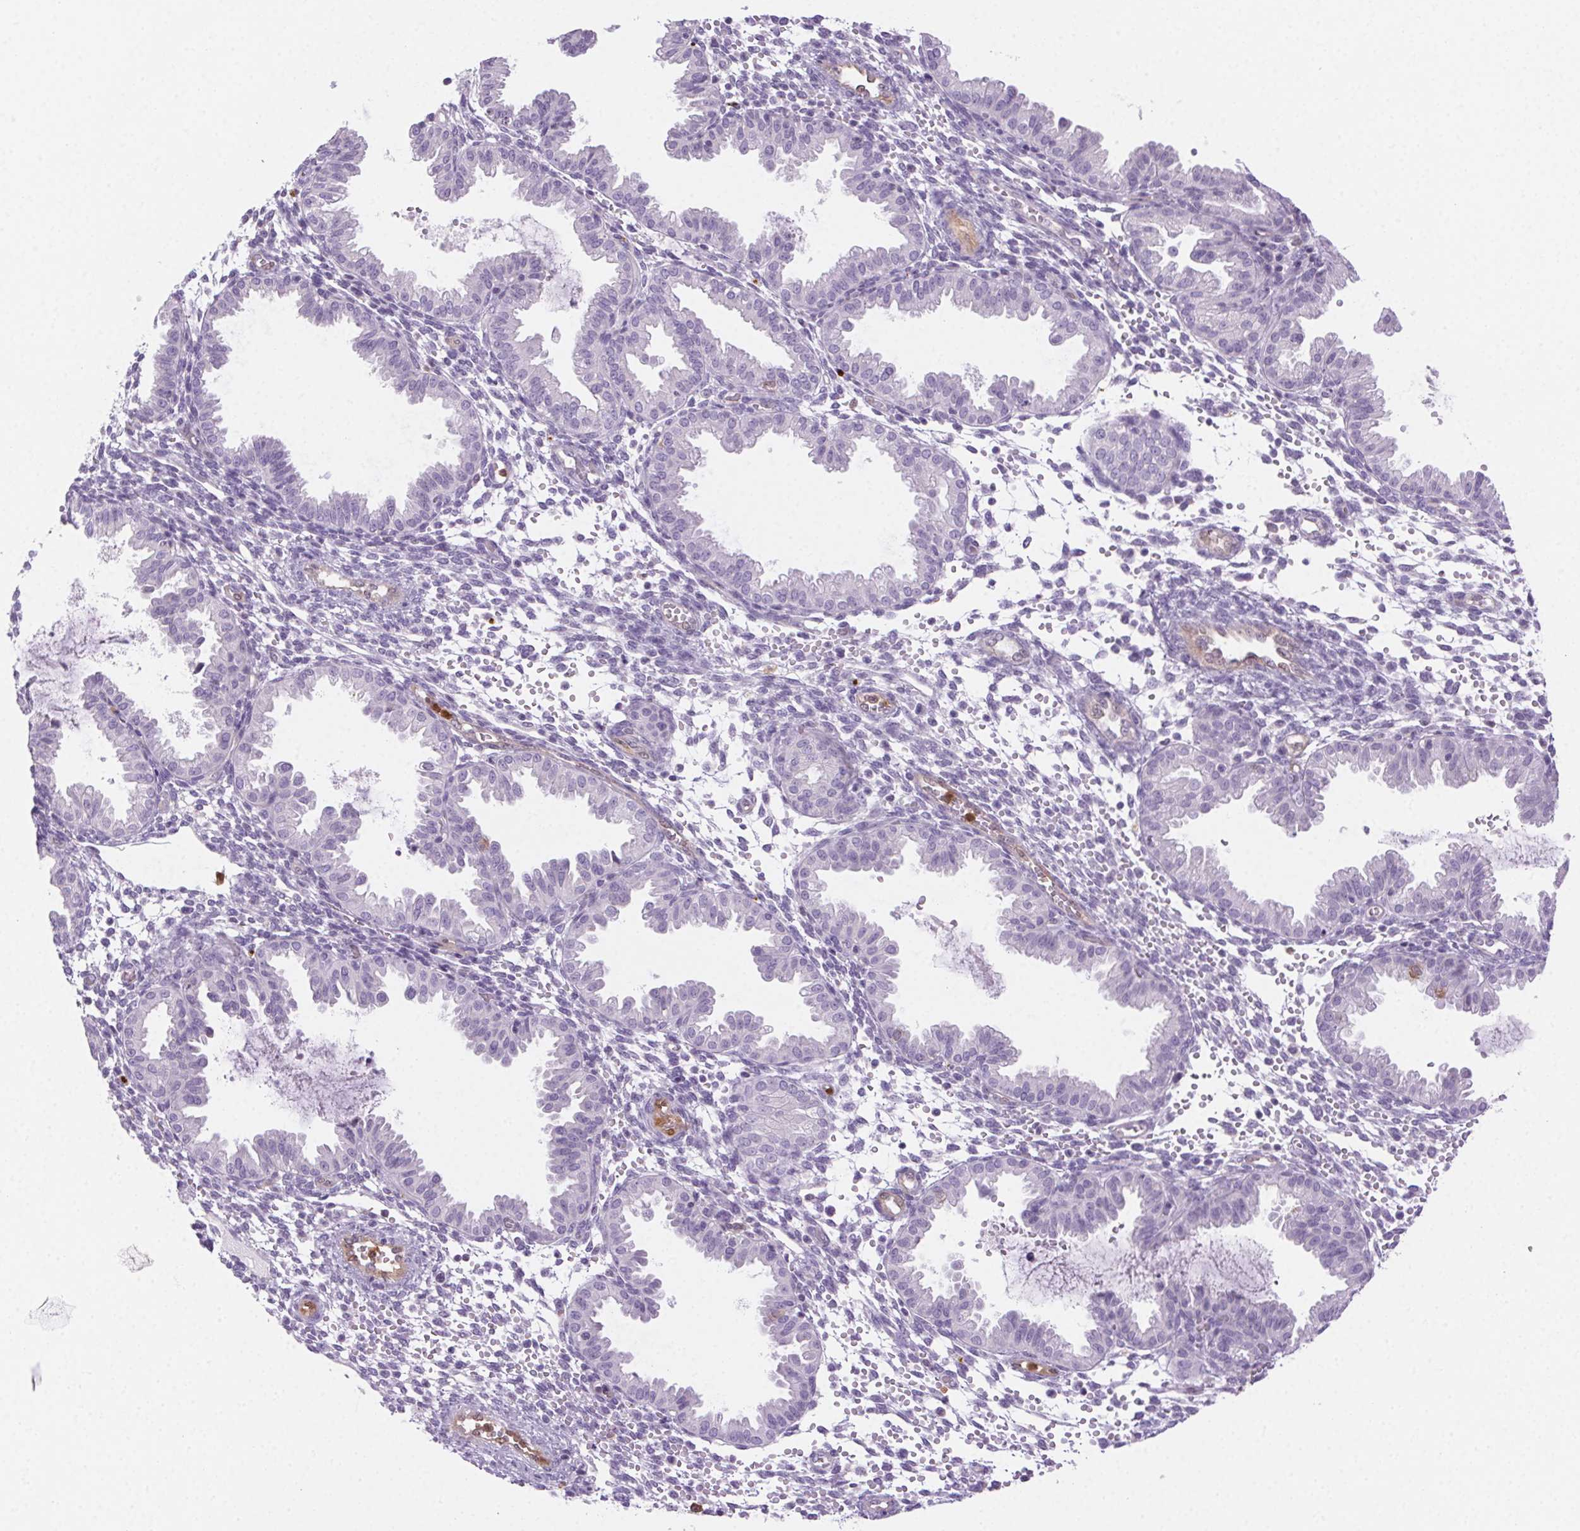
{"staining": {"intensity": "negative", "quantity": "none", "location": "none"}, "tissue": "endometrium", "cell_type": "Cells in endometrial stroma", "image_type": "normal", "snomed": [{"axis": "morphology", "description": "Normal tissue, NOS"}, {"axis": "topography", "description": "Endometrium"}], "caption": "IHC photomicrograph of normal endometrium: human endometrium stained with DAB (3,3'-diaminobenzidine) exhibits no significant protein positivity in cells in endometrial stroma.", "gene": "TMEM45A", "patient": {"sex": "female", "age": 33}}